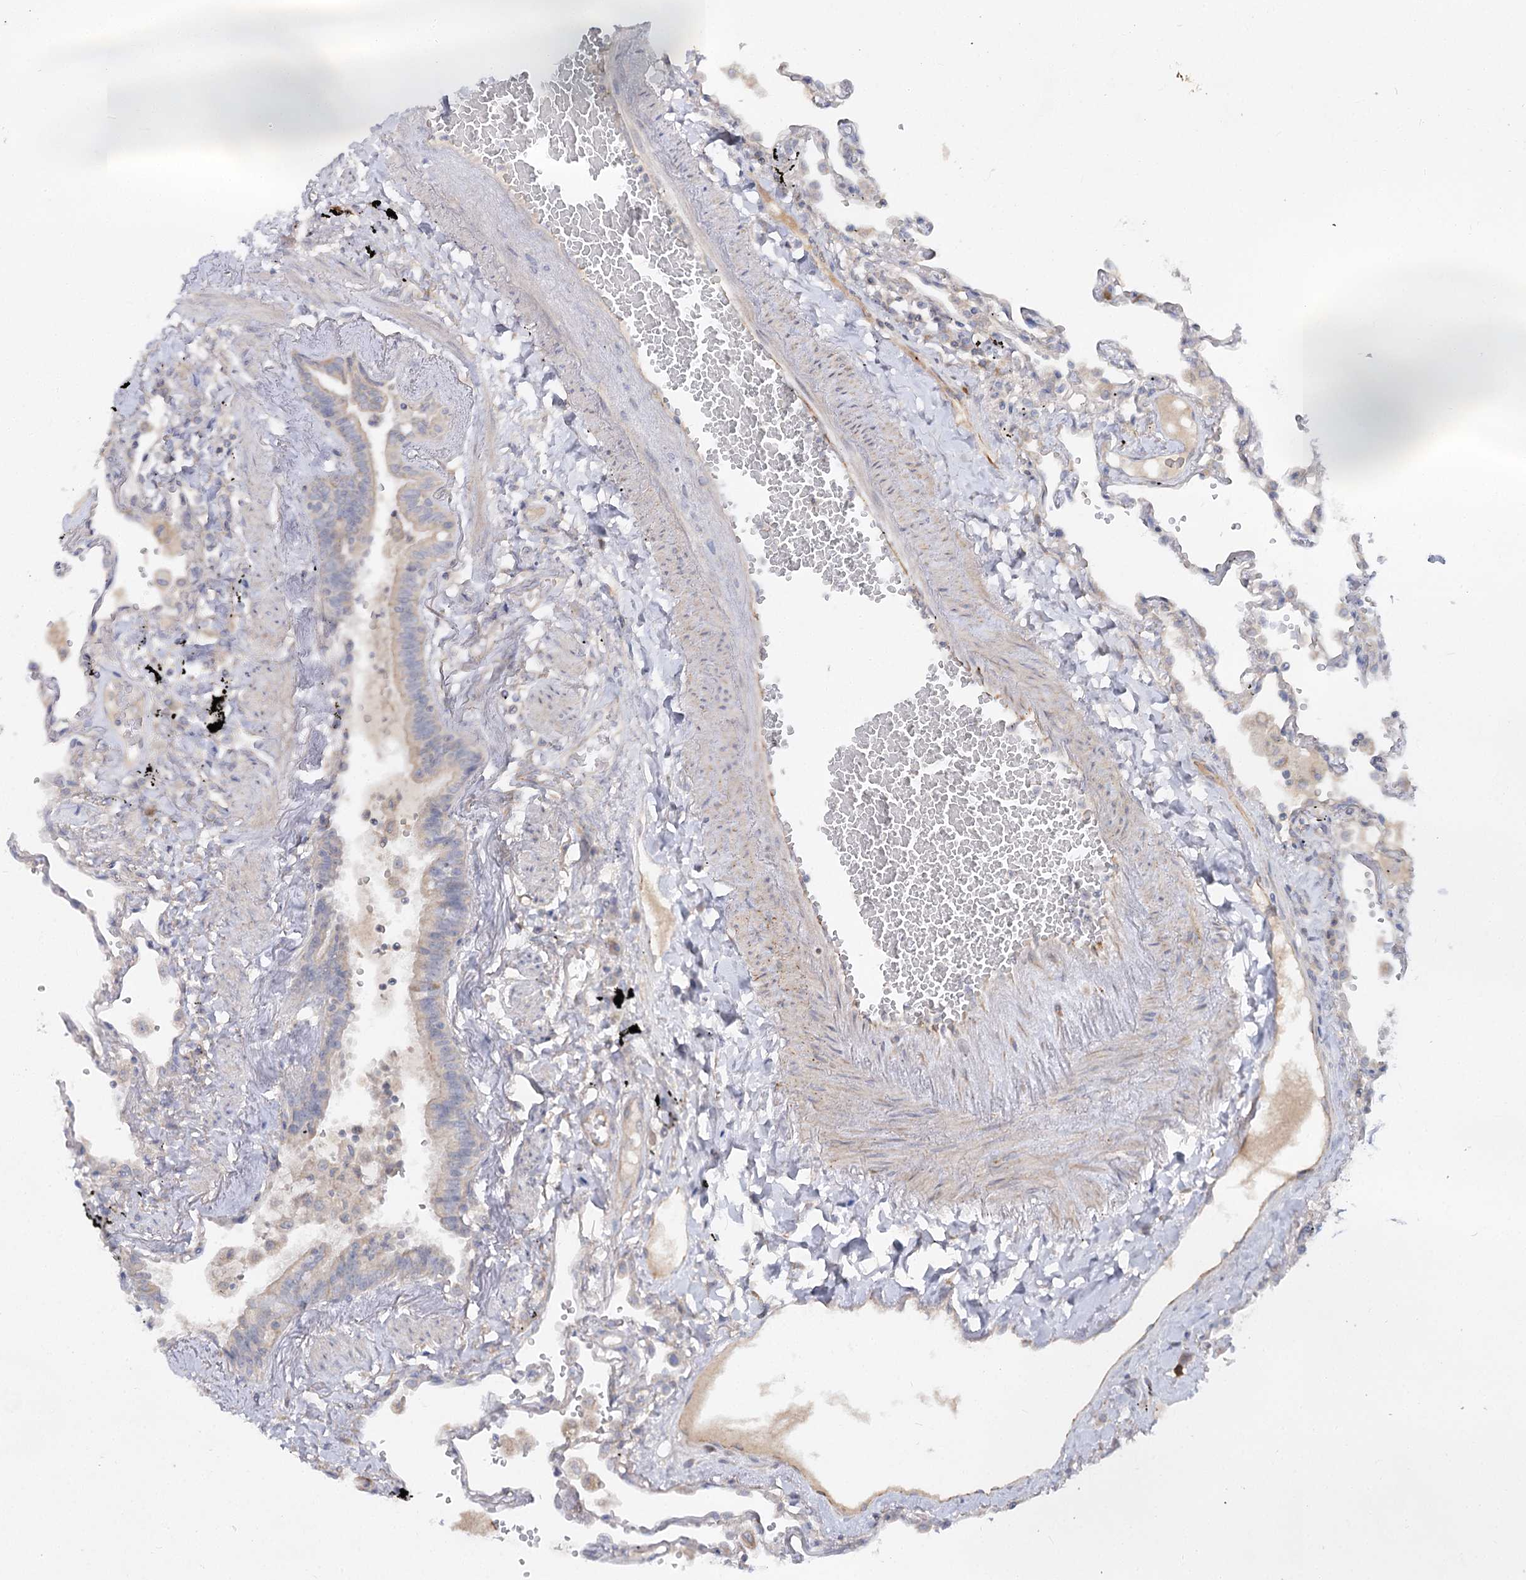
{"staining": {"intensity": "moderate", "quantity": "<25%", "location": "cytoplasmic/membranous"}, "tissue": "lung", "cell_type": "Alveolar cells", "image_type": "normal", "snomed": [{"axis": "morphology", "description": "Normal tissue, NOS"}, {"axis": "topography", "description": "Lung"}], "caption": "Protein analysis of unremarkable lung exhibits moderate cytoplasmic/membranous staining in approximately <25% of alveolar cells. Ihc stains the protein of interest in brown and the nuclei are stained blue.", "gene": "KIAA0825", "patient": {"sex": "female", "age": 67}}